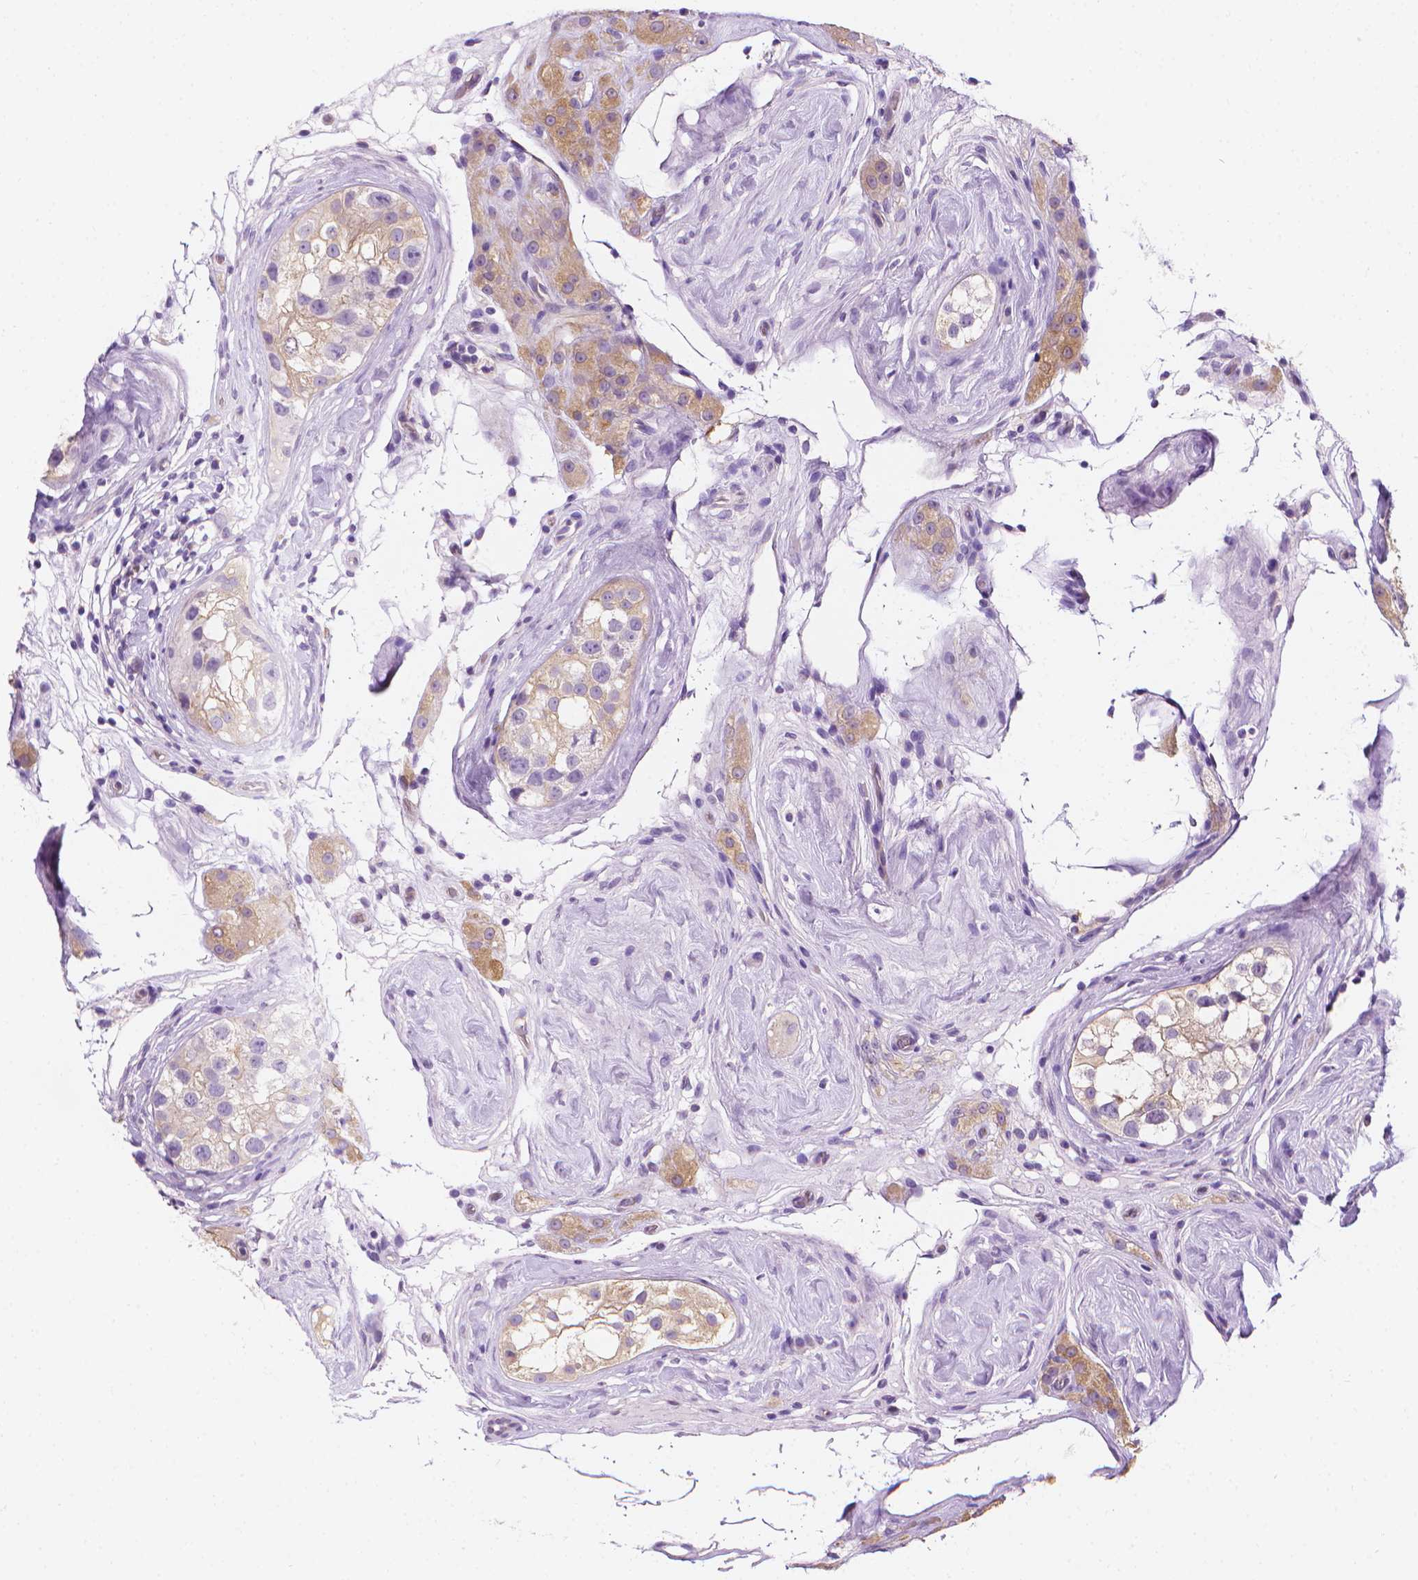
{"staining": {"intensity": "weak", "quantity": ">75%", "location": "cytoplasmic/membranous"}, "tissue": "testis cancer", "cell_type": "Tumor cells", "image_type": "cancer", "snomed": [{"axis": "morphology", "description": "Seminoma, NOS"}, {"axis": "topography", "description": "Testis"}], "caption": "There is low levels of weak cytoplasmic/membranous staining in tumor cells of testis cancer (seminoma), as demonstrated by immunohistochemical staining (brown color).", "gene": "FASN", "patient": {"sex": "male", "age": 34}}